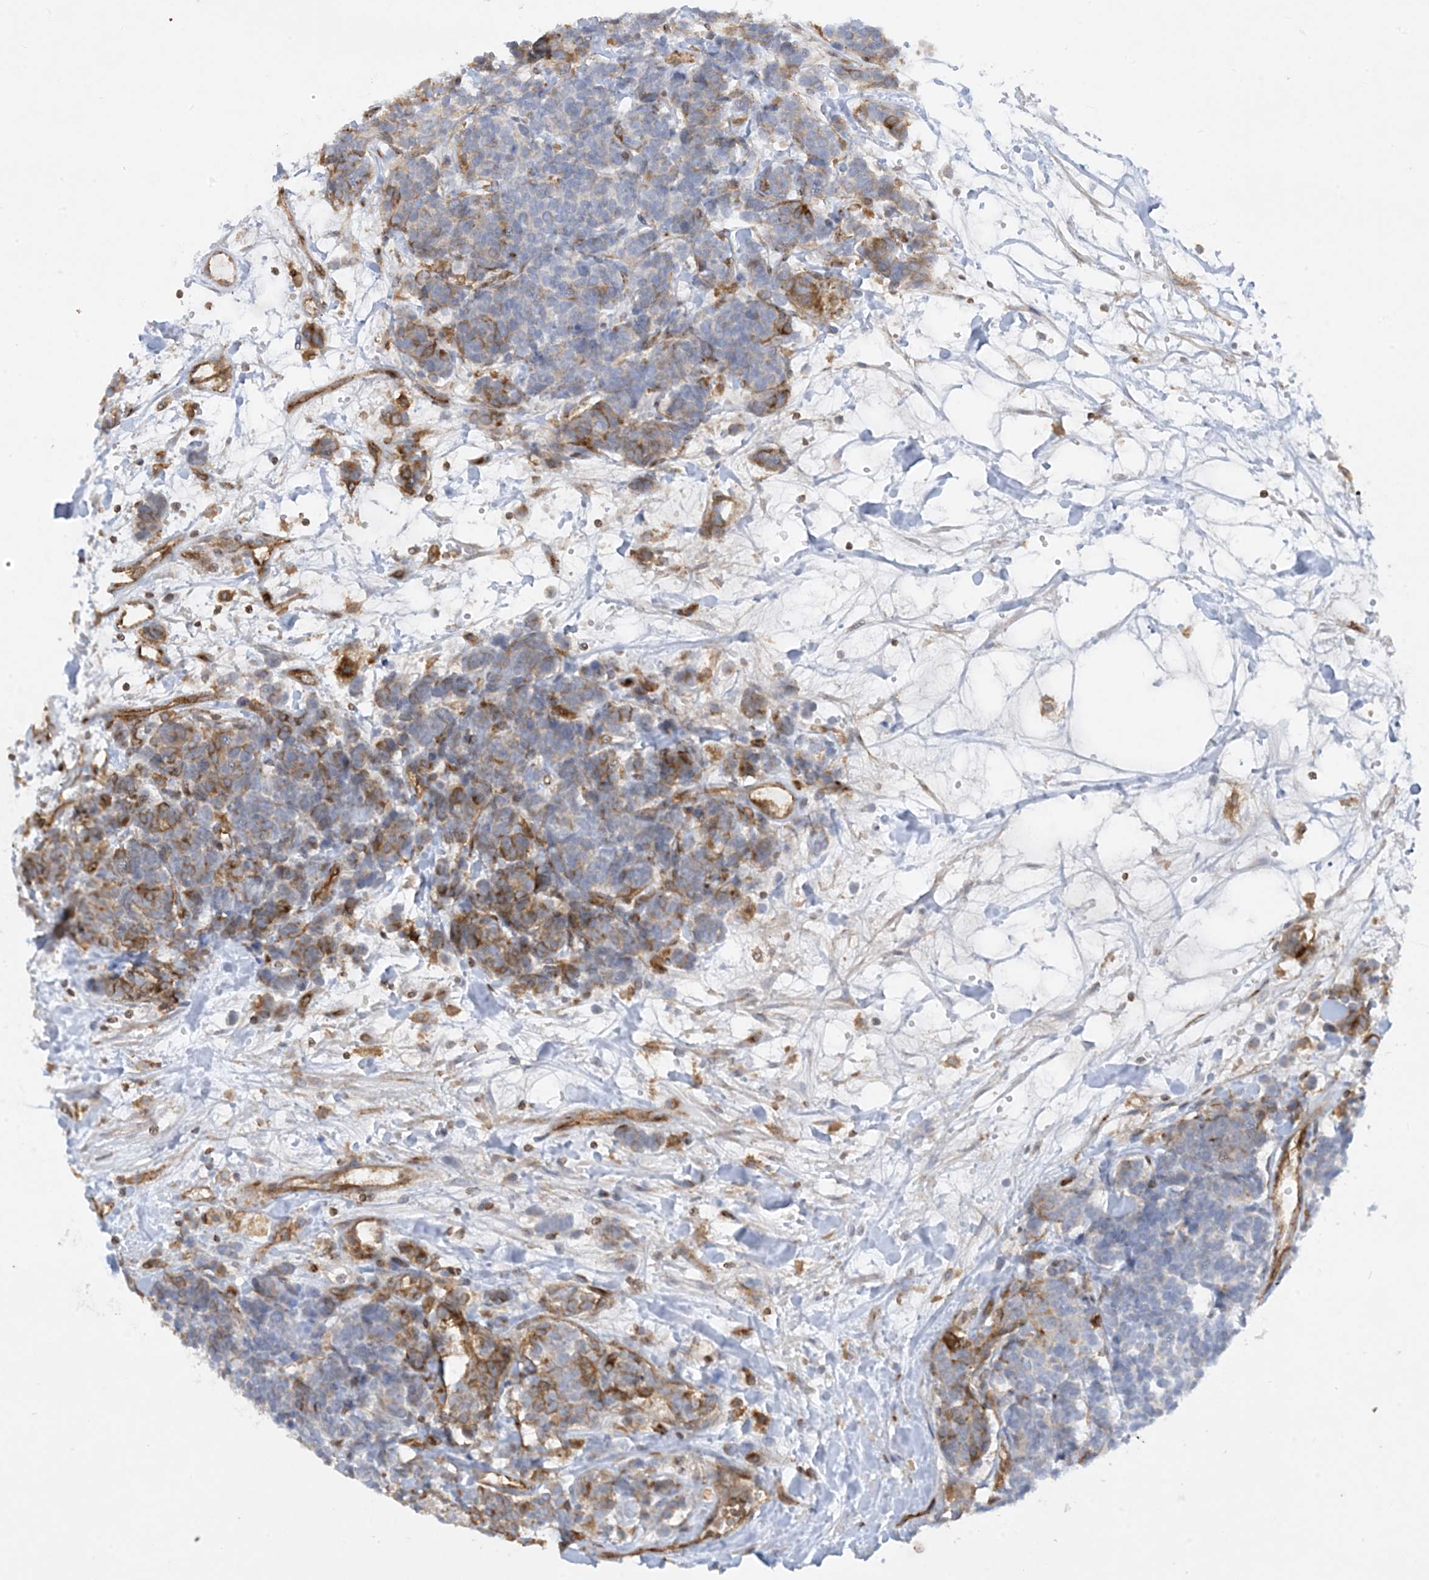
{"staining": {"intensity": "moderate", "quantity": "<25%", "location": "cytoplasmic/membranous"}, "tissue": "carcinoid", "cell_type": "Tumor cells", "image_type": "cancer", "snomed": [{"axis": "morphology", "description": "Carcinoma, NOS"}, {"axis": "morphology", "description": "Carcinoid, malignant, NOS"}, {"axis": "topography", "description": "Urinary bladder"}], "caption": "A brown stain highlights moderate cytoplasmic/membranous positivity of a protein in human carcinoid tumor cells.", "gene": "HLA-E", "patient": {"sex": "male", "age": 57}}